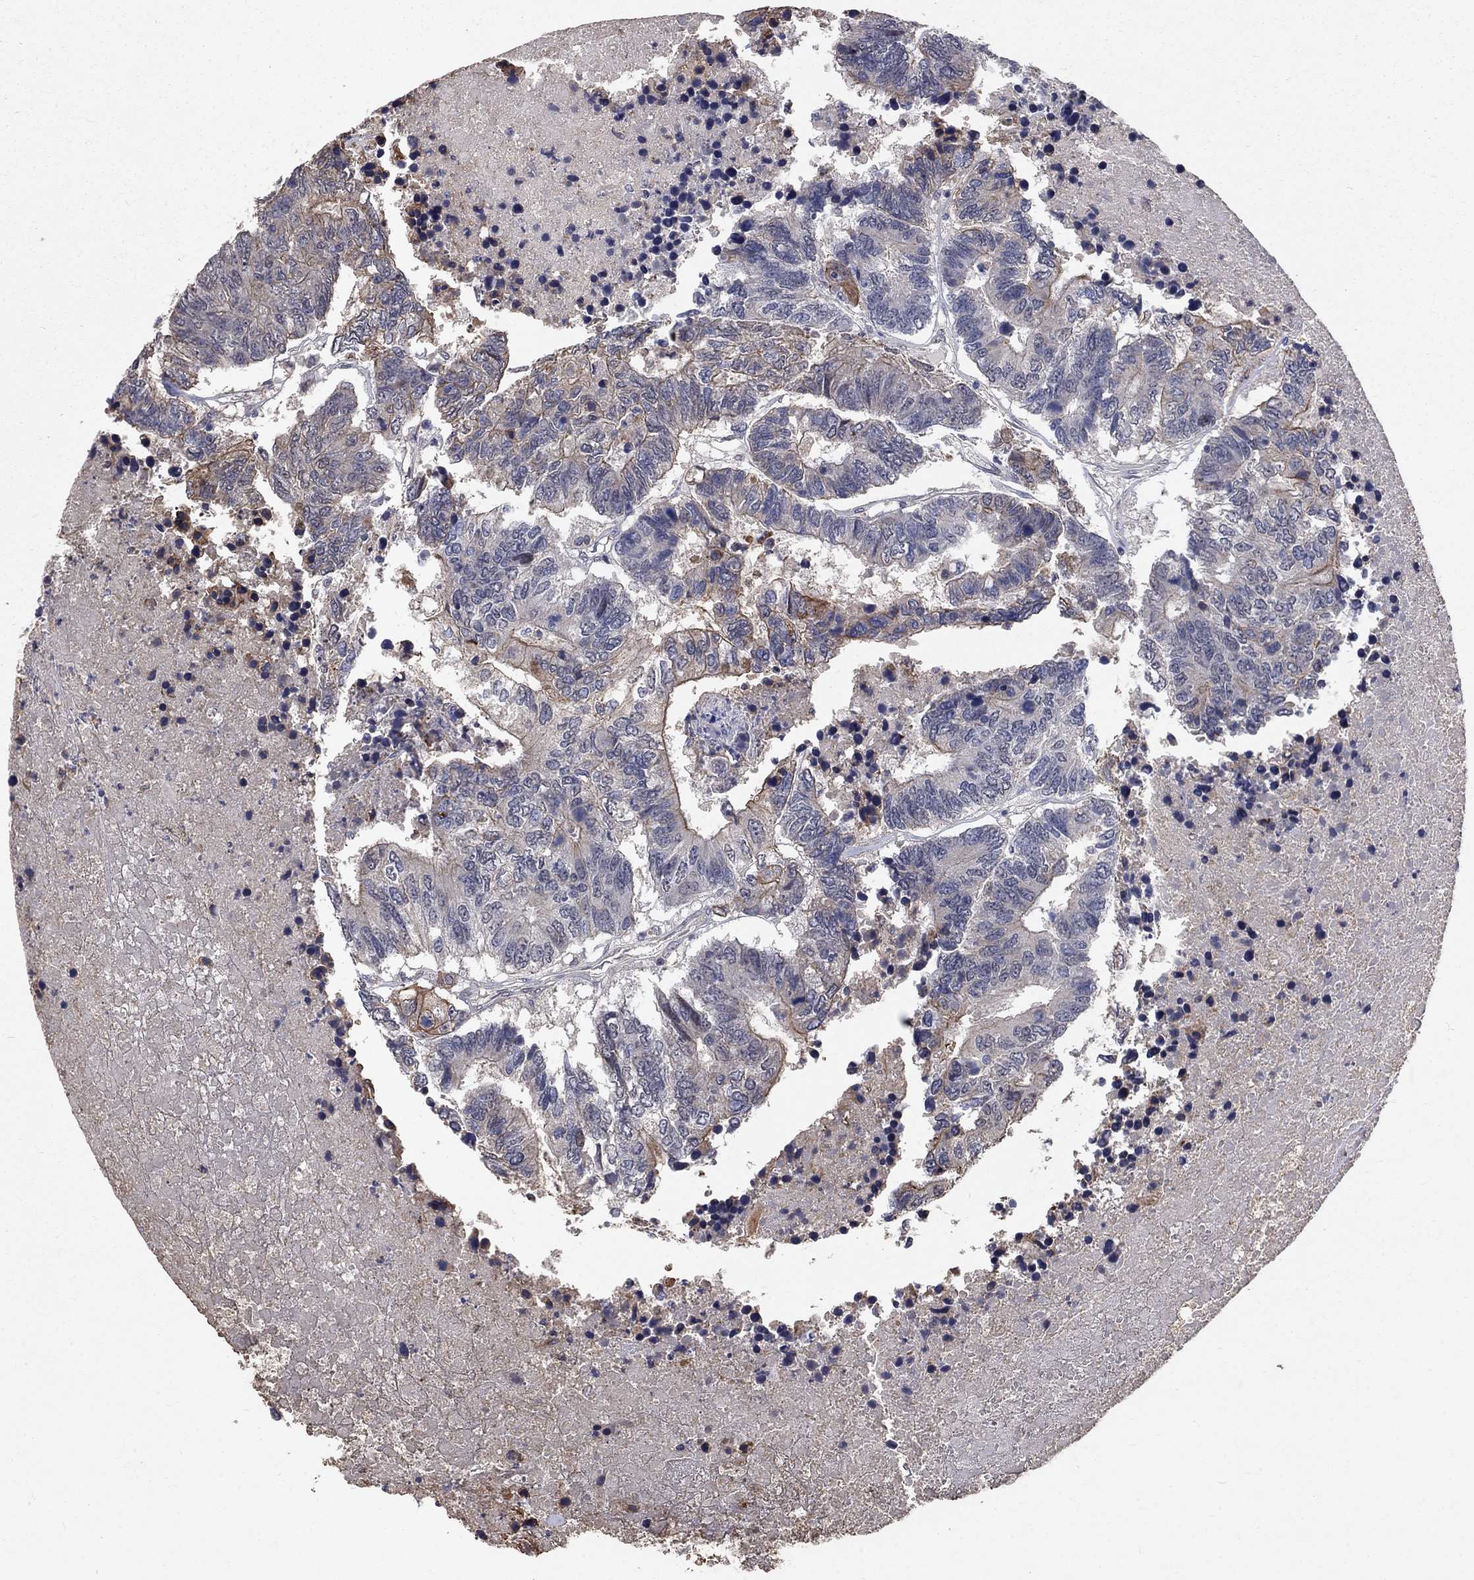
{"staining": {"intensity": "moderate", "quantity": "<25%", "location": "cytoplasmic/membranous"}, "tissue": "colorectal cancer", "cell_type": "Tumor cells", "image_type": "cancer", "snomed": [{"axis": "morphology", "description": "Adenocarcinoma, NOS"}, {"axis": "topography", "description": "Colon"}], "caption": "Colorectal adenocarcinoma stained with immunohistochemistry (IHC) exhibits moderate cytoplasmic/membranous positivity in approximately <25% of tumor cells.", "gene": "CHST5", "patient": {"sex": "female", "age": 48}}